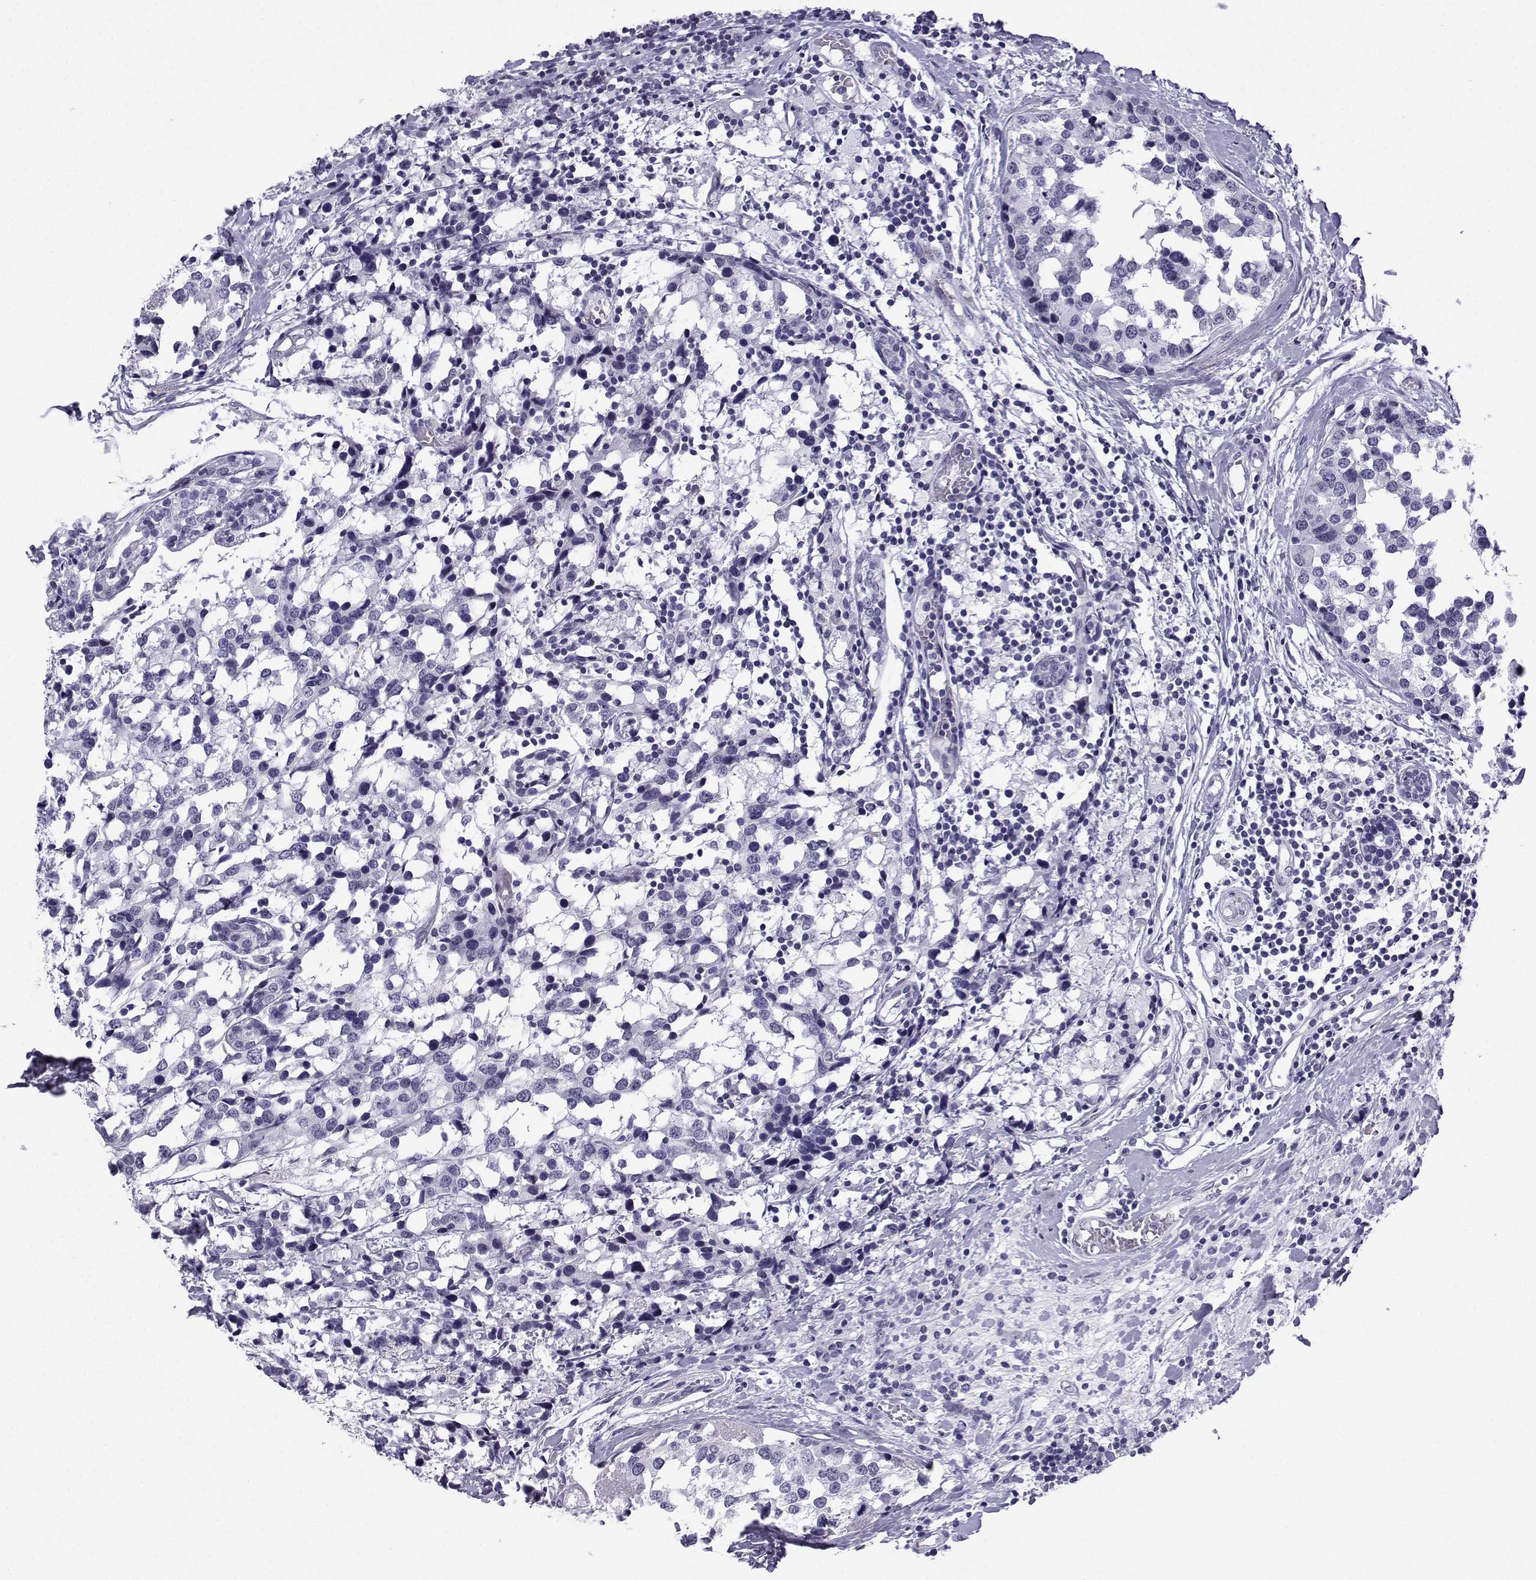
{"staining": {"intensity": "negative", "quantity": "none", "location": "none"}, "tissue": "breast cancer", "cell_type": "Tumor cells", "image_type": "cancer", "snomed": [{"axis": "morphology", "description": "Lobular carcinoma"}, {"axis": "topography", "description": "Breast"}], "caption": "Tumor cells are negative for brown protein staining in breast cancer (lobular carcinoma).", "gene": "MRGBP", "patient": {"sex": "female", "age": 59}}